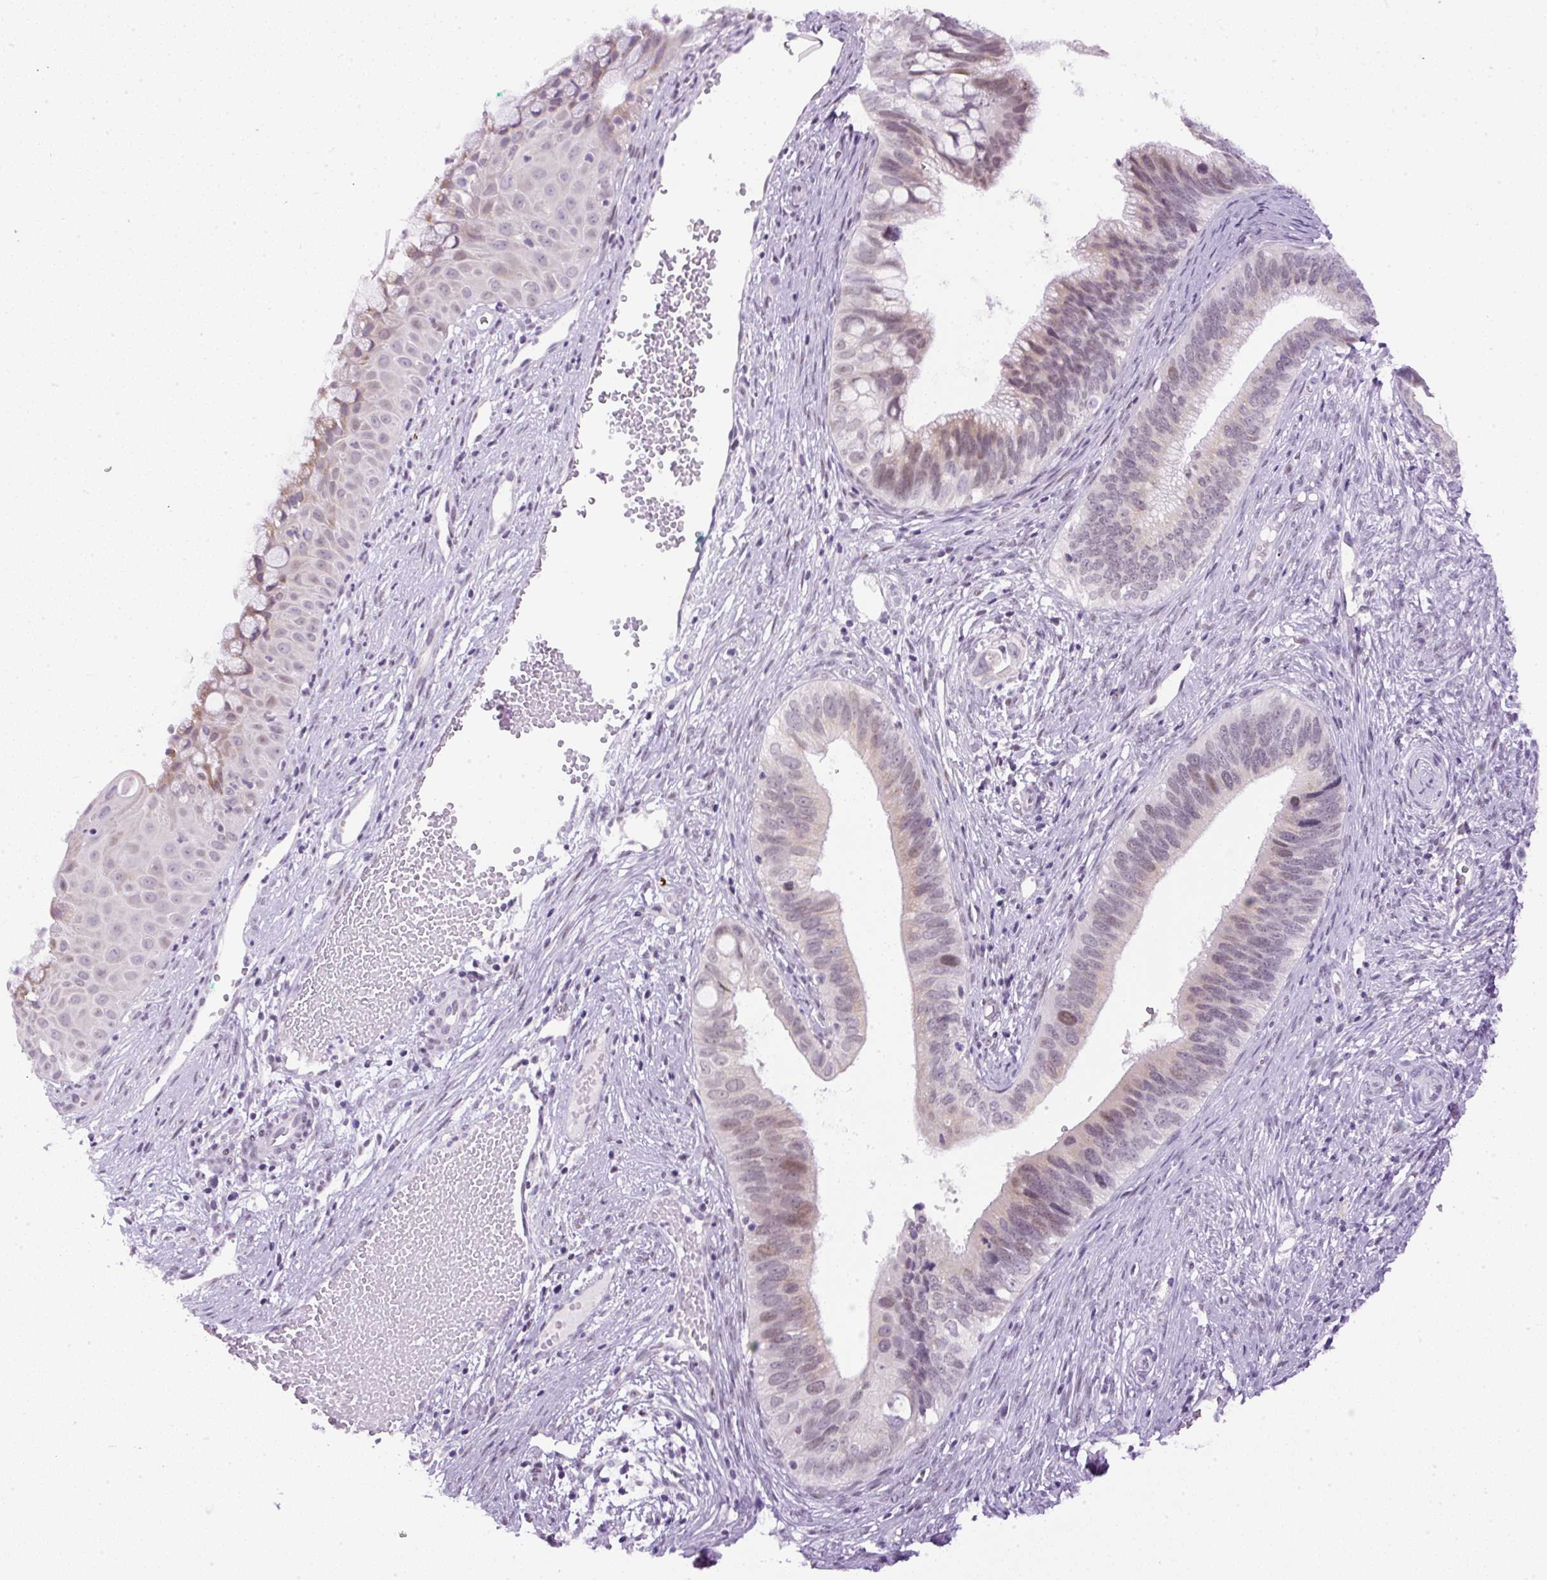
{"staining": {"intensity": "weak", "quantity": "<25%", "location": "nuclear"}, "tissue": "cervical cancer", "cell_type": "Tumor cells", "image_type": "cancer", "snomed": [{"axis": "morphology", "description": "Adenocarcinoma, NOS"}, {"axis": "topography", "description": "Cervix"}], "caption": "Tumor cells show no significant positivity in cervical cancer.", "gene": "RHBDD2", "patient": {"sex": "female", "age": 42}}